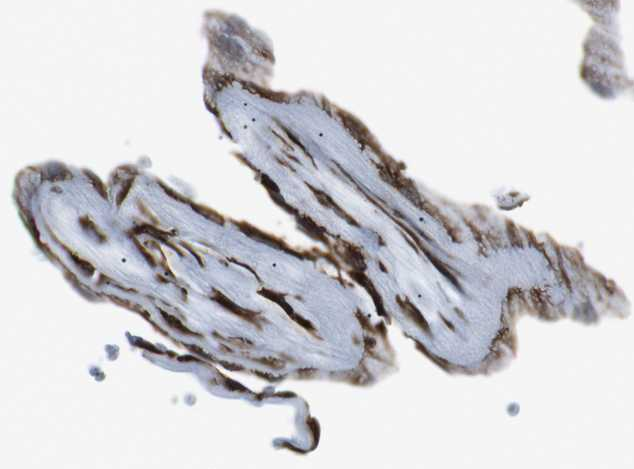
{"staining": {"intensity": "moderate", "quantity": ">75%", "location": "cytoplasmic/membranous"}, "tissue": "adipose tissue", "cell_type": "Adipocytes", "image_type": "normal", "snomed": [{"axis": "morphology", "description": "Normal tissue, NOS"}, {"axis": "topography", "description": "Adipose tissue"}, {"axis": "topography", "description": "Peripheral nerve tissue"}], "caption": "Adipose tissue stained with immunohistochemistry exhibits moderate cytoplasmic/membranous staining in approximately >75% of adipocytes. The staining was performed using DAB (3,3'-diaminobenzidine) to visualize the protein expression in brown, while the nuclei were stained in blue with hematoxylin (Magnification: 20x).", "gene": "ZDHHC6", "patient": {"sex": "male", "age": 52}}